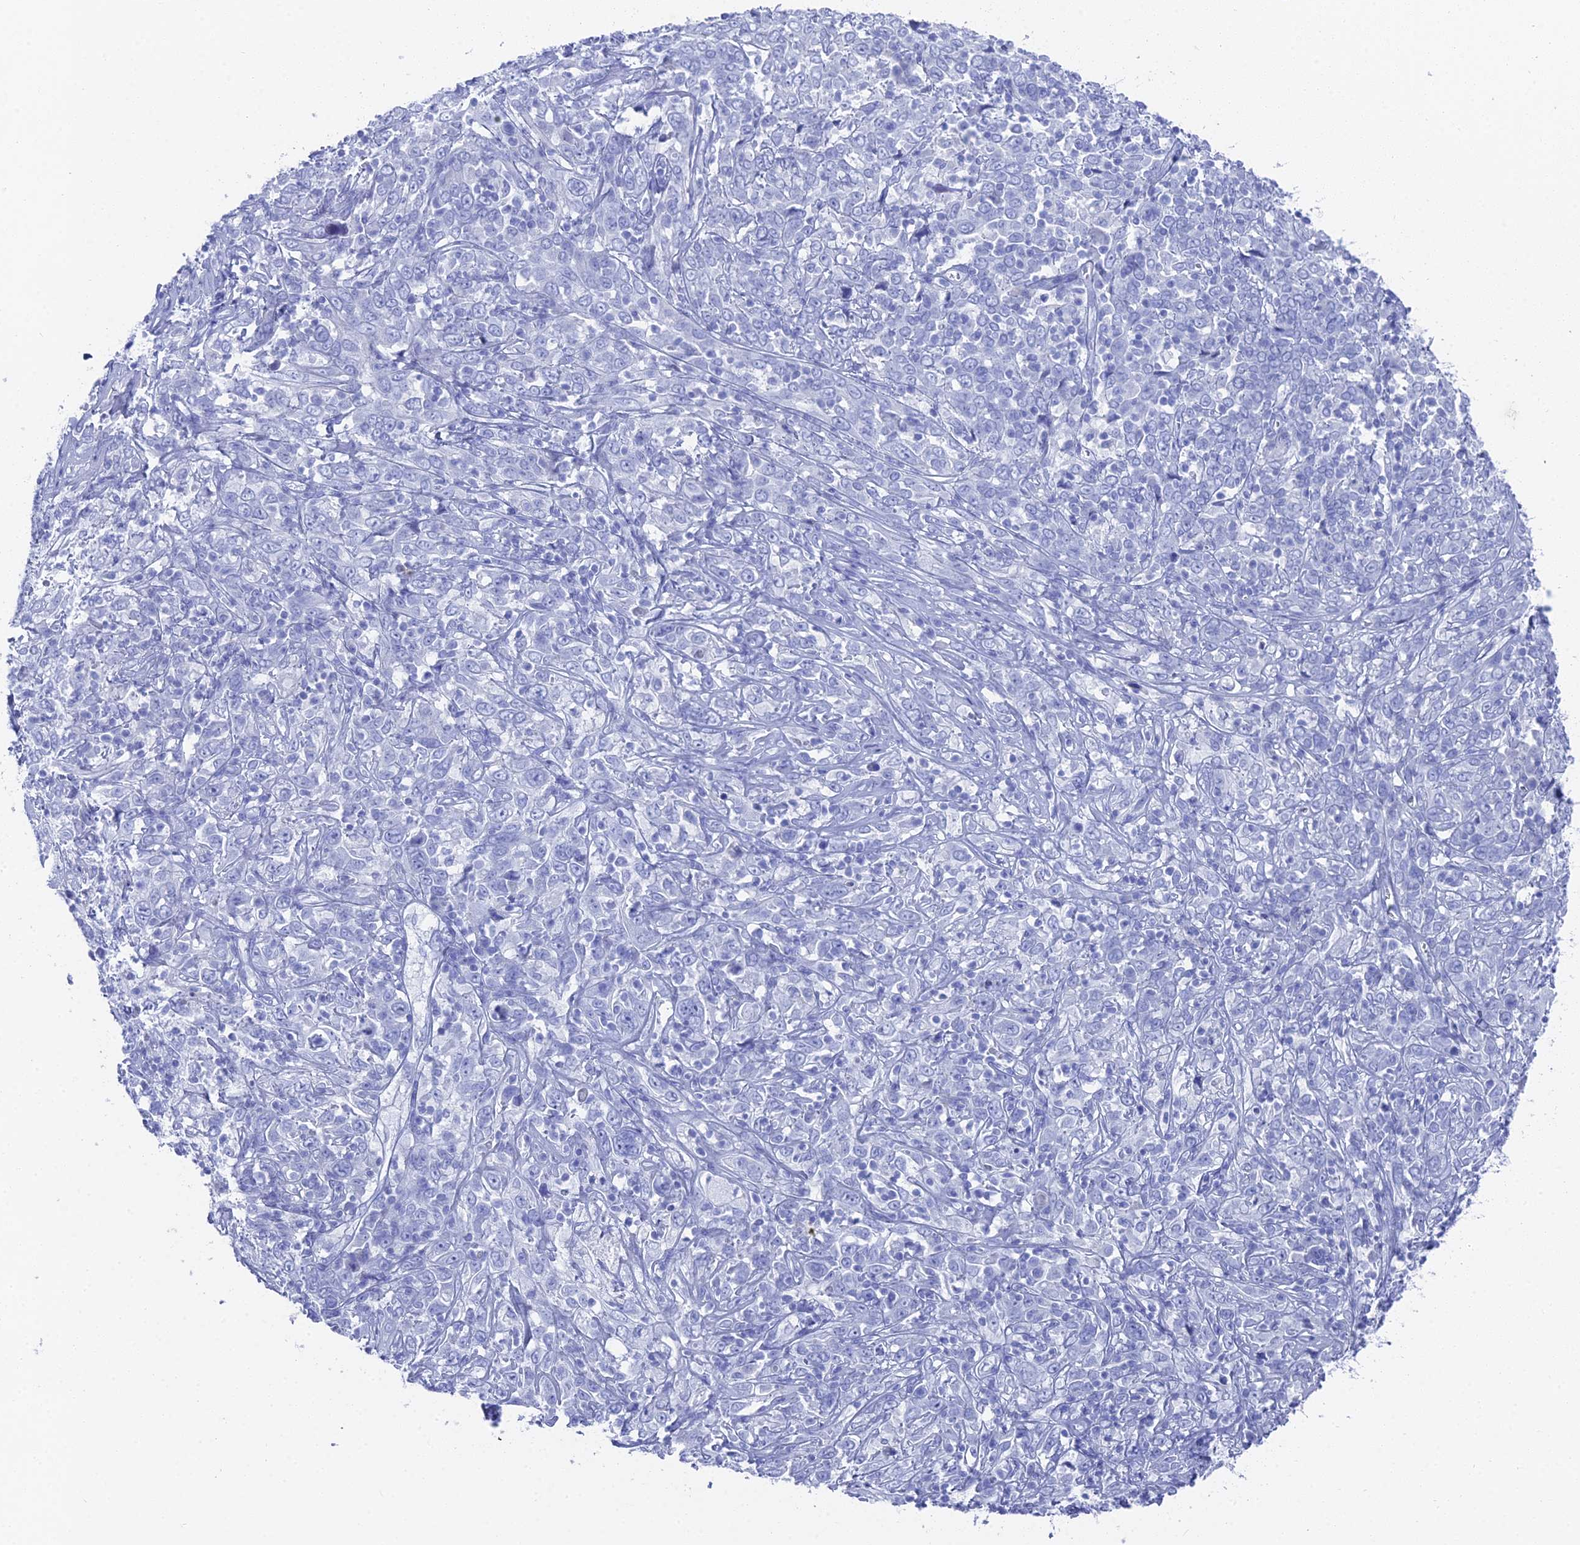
{"staining": {"intensity": "negative", "quantity": "none", "location": "none"}, "tissue": "cervical cancer", "cell_type": "Tumor cells", "image_type": "cancer", "snomed": [{"axis": "morphology", "description": "Squamous cell carcinoma, NOS"}, {"axis": "topography", "description": "Cervix"}], "caption": "Image shows no significant protein positivity in tumor cells of squamous cell carcinoma (cervical).", "gene": "ENPP3", "patient": {"sex": "female", "age": 46}}